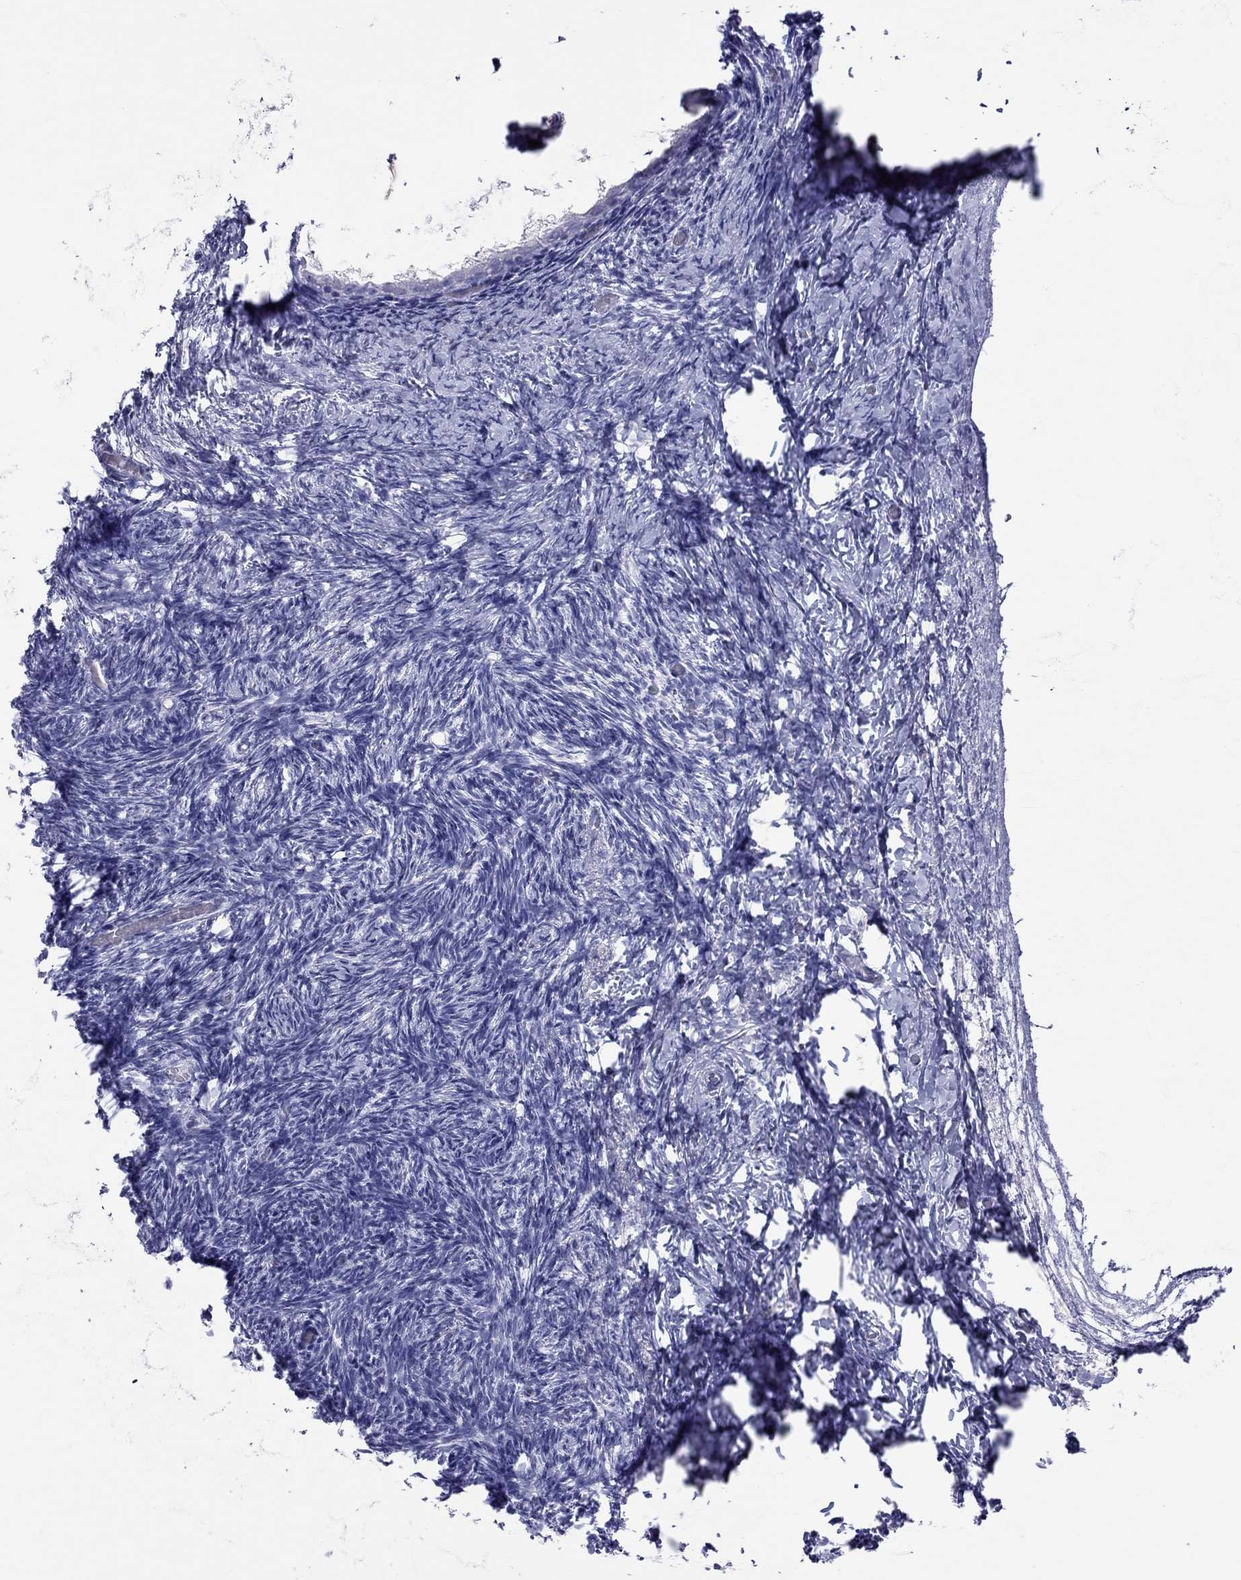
{"staining": {"intensity": "moderate", "quantity": "<25%", "location": "nuclear"}, "tissue": "ovary", "cell_type": "Follicle cells", "image_type": "normal", "snomed": [{"axis": "morphology", "description": "Normal tissue, NOS"}, {"axis": "topography", "description": "Ovary"}], "caption": "Moderate nuclear staining for a protein is identified in about <25% of follicle cells of benign ovary using immunohistochemistry.", "gene": "STAG3", "patient": {"sex": "female", "age": 39}}